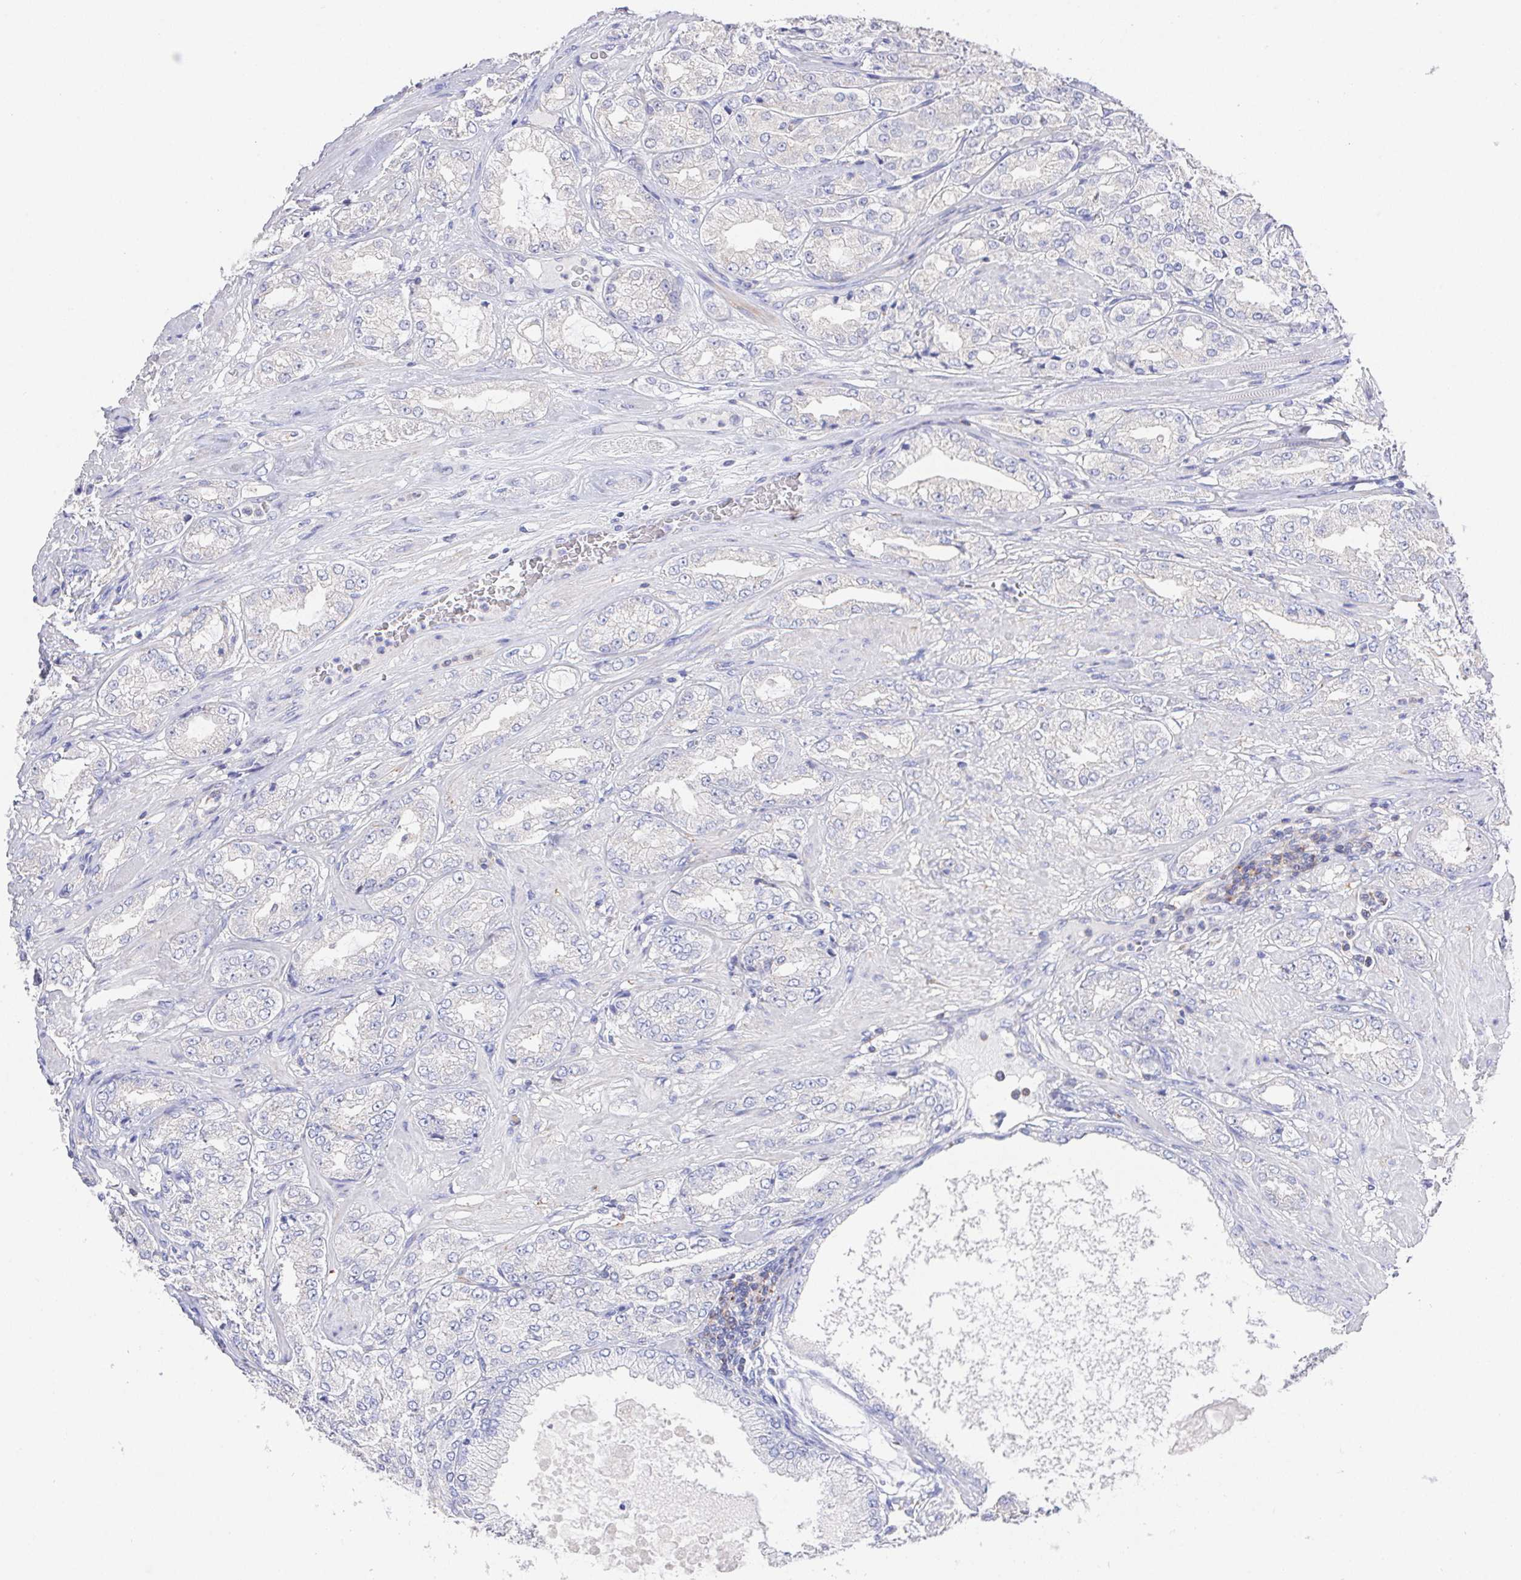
{"staining": {"intensity": "negative", "quantity": "none", "location": "none"}, "tissue": "prostate cancer", "cell_type": "Tumor cells", "image_type": "cancer", "snomed": [{"axis": "morphology", "description": "Adenocarcinoma, High grade"}, {"axis": "topography", "description": "Prostate"}], "caption": "High power microscopy photomicrograph of an immunohistochemistry (IHC) image of adenocarcinoma (high-grade) (prostate), revealing no significant positivity in tumor cells.", "gene": "PRG3", "patient": {"sex": "male", "age": 68}}